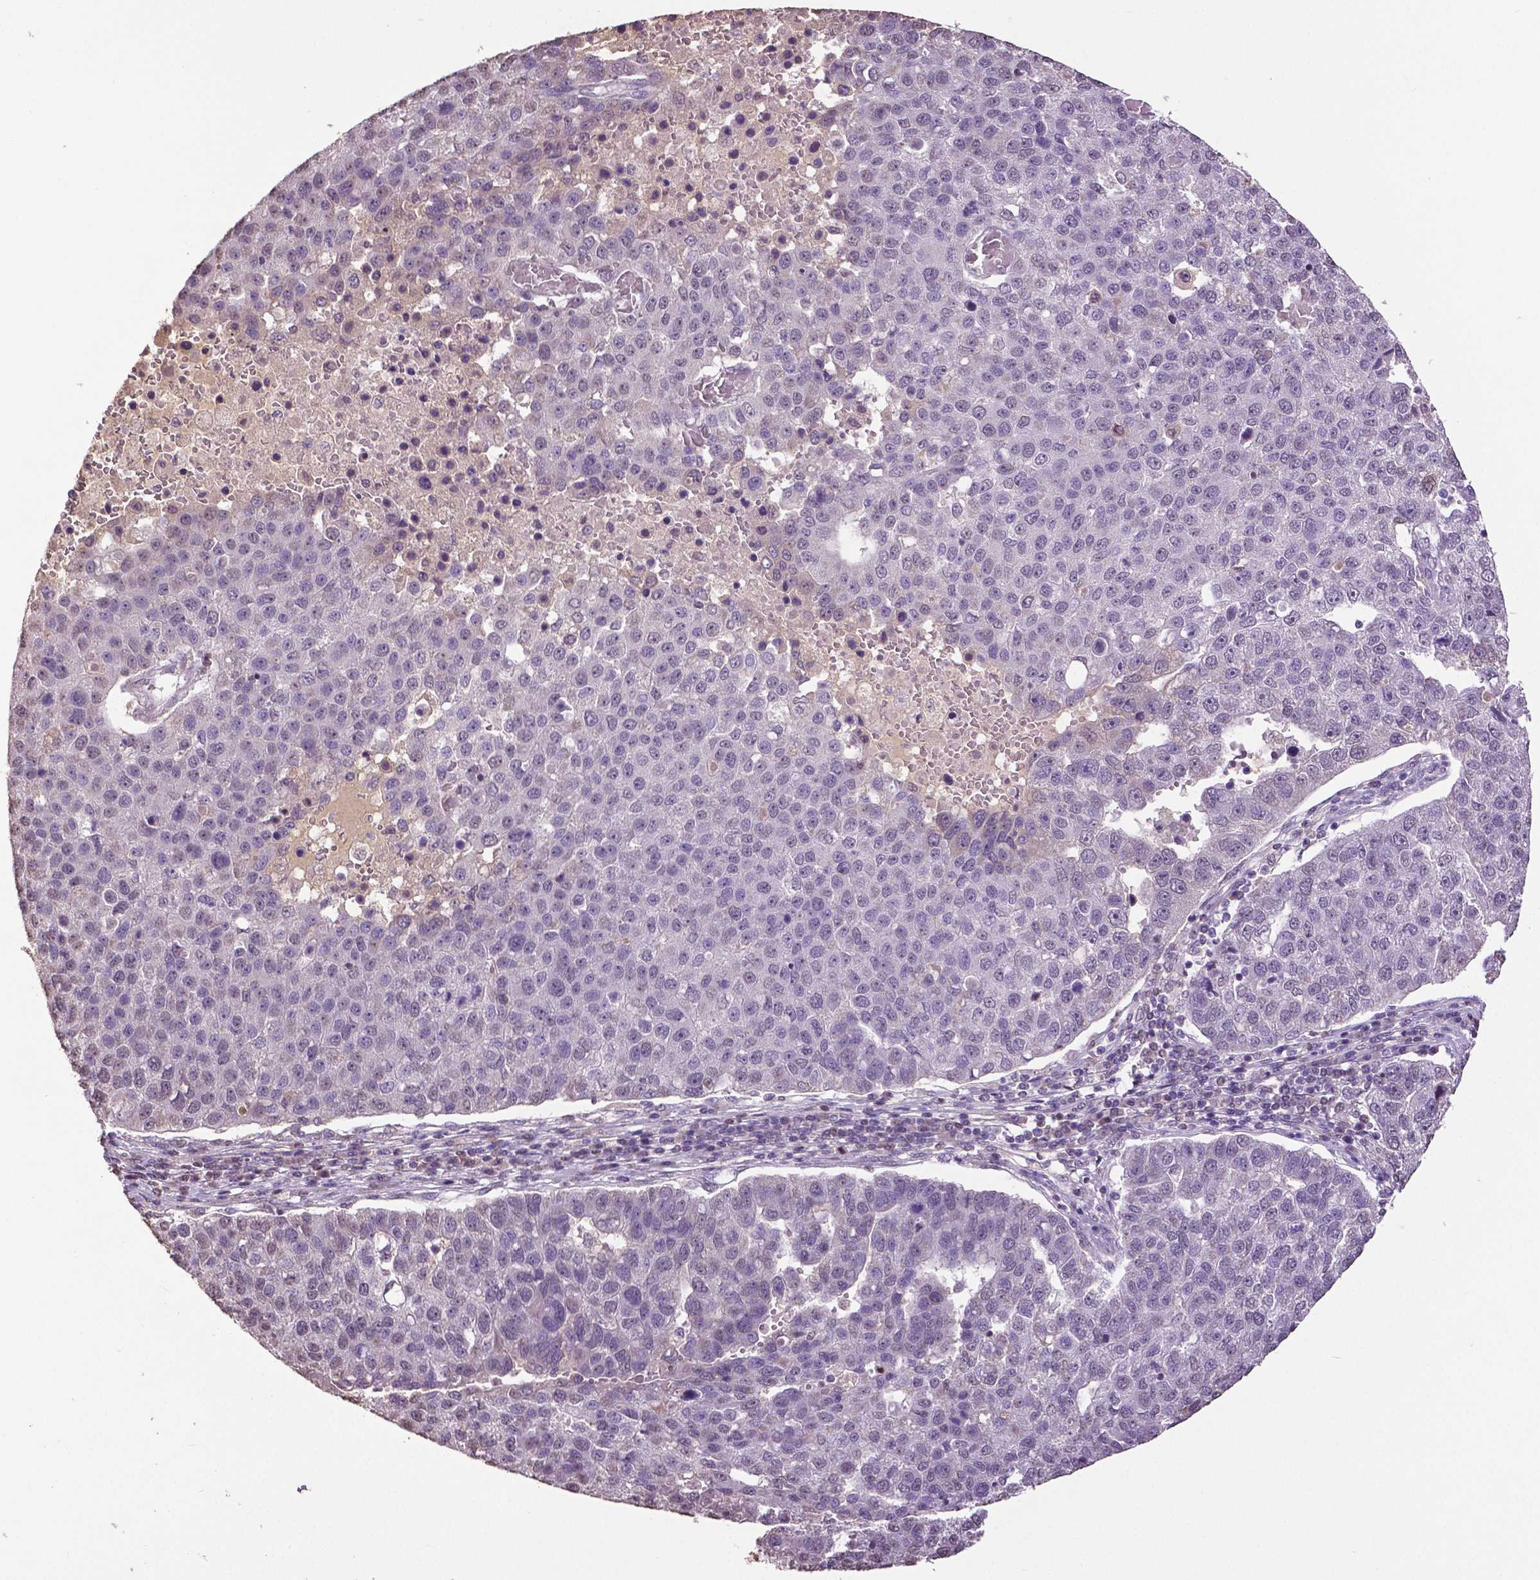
{"staining": {"intensity": "negative", "quantity": "none", "location": "none"}, "tissue": "pancreatic cancer", "cell_type": "Tumor cells", "image_type": "cancer", "snomed": [{"axis": "morphology", "description": "Adenocarcinoma, NOS"}, {"axis": "topography", "description": "Pancreas"}], "caption": "This photomicrograph is of pancreatic adenocarcinoma stained with immunohistochemistry to label a protein in brown with the nuclei are counter-stained blue. There is no staining in tumor cells.", "gene": "RUNX3", "patient": {"sex": "female", "age": 61}}